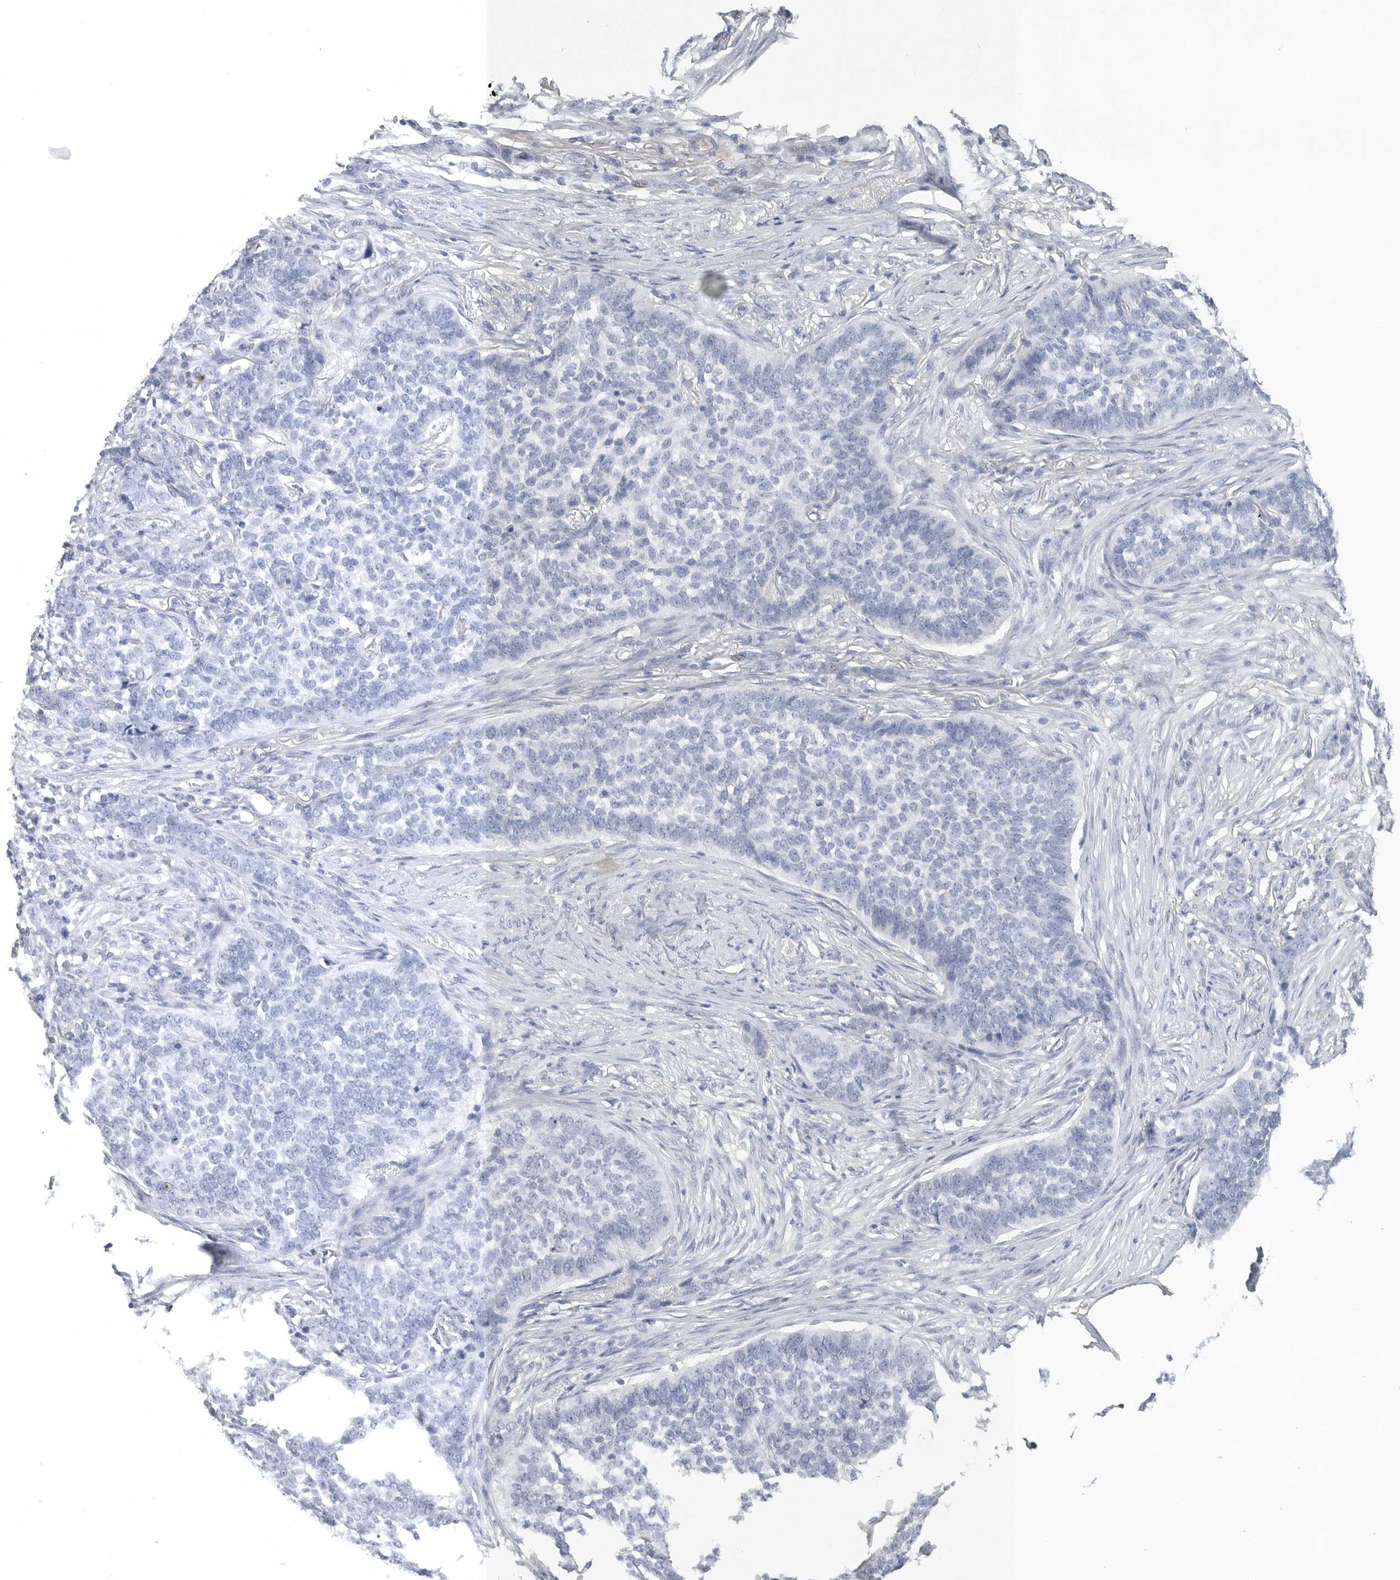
{"staining": {"intensity": "negative", "quantity": "none", "location": "none"}, "tissue": "skin cancer", "cell_type": "Tumor cells", "image_type": "cancer", "snomed": [{"axis": "morphology", "description": "Basal cell carcinoma"}, {"axis": "topography", "description": "Skin"}], "caption": "Basal cell carcinoma (skin) was stained to show a protein in brown. There is no significant positivity in tumor cells.", "gene": "TIMP1", "patient": {"sex": "male", "age": 85}}